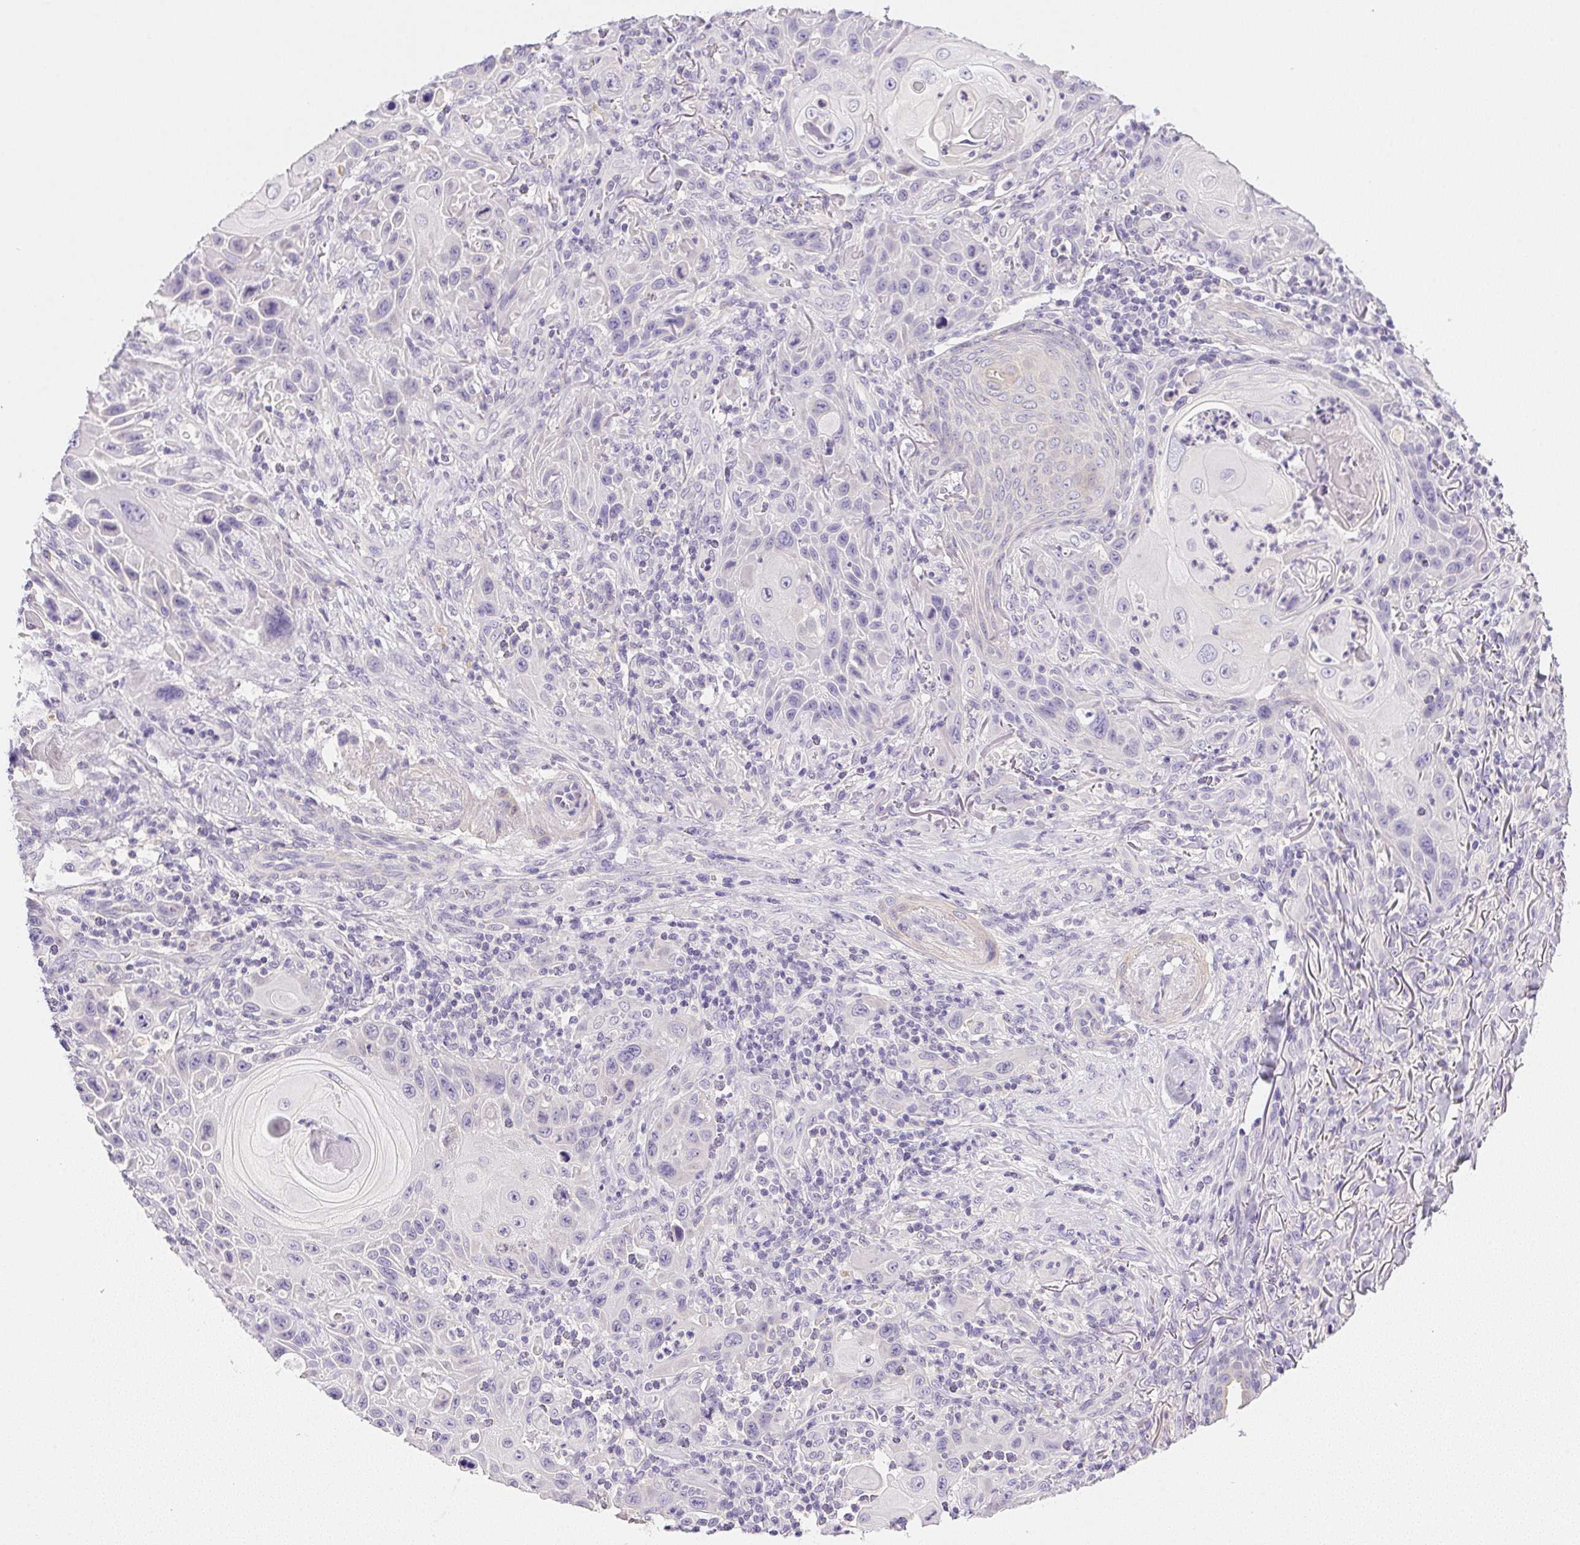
{"staining": {"intensity": "negative", "quantity": "none", "location": "none"}, "tissue": "skin cancer", "cell_type": "Tumor cells", "image_type": "cancer", "snomed": [{"axis": "morphology", "description": "Squamous cell carcinoma, NOS"}, {"axis": "topography", "description": "Skin"}], "caption": "High power microscopy histopathology image of an IHC histopathology image of squamous cell carcinoma (skin), revealing no significant expression in tumor cells.", "gene": "SLC17A7", "patient": {"sex": "female", "age": 94}}